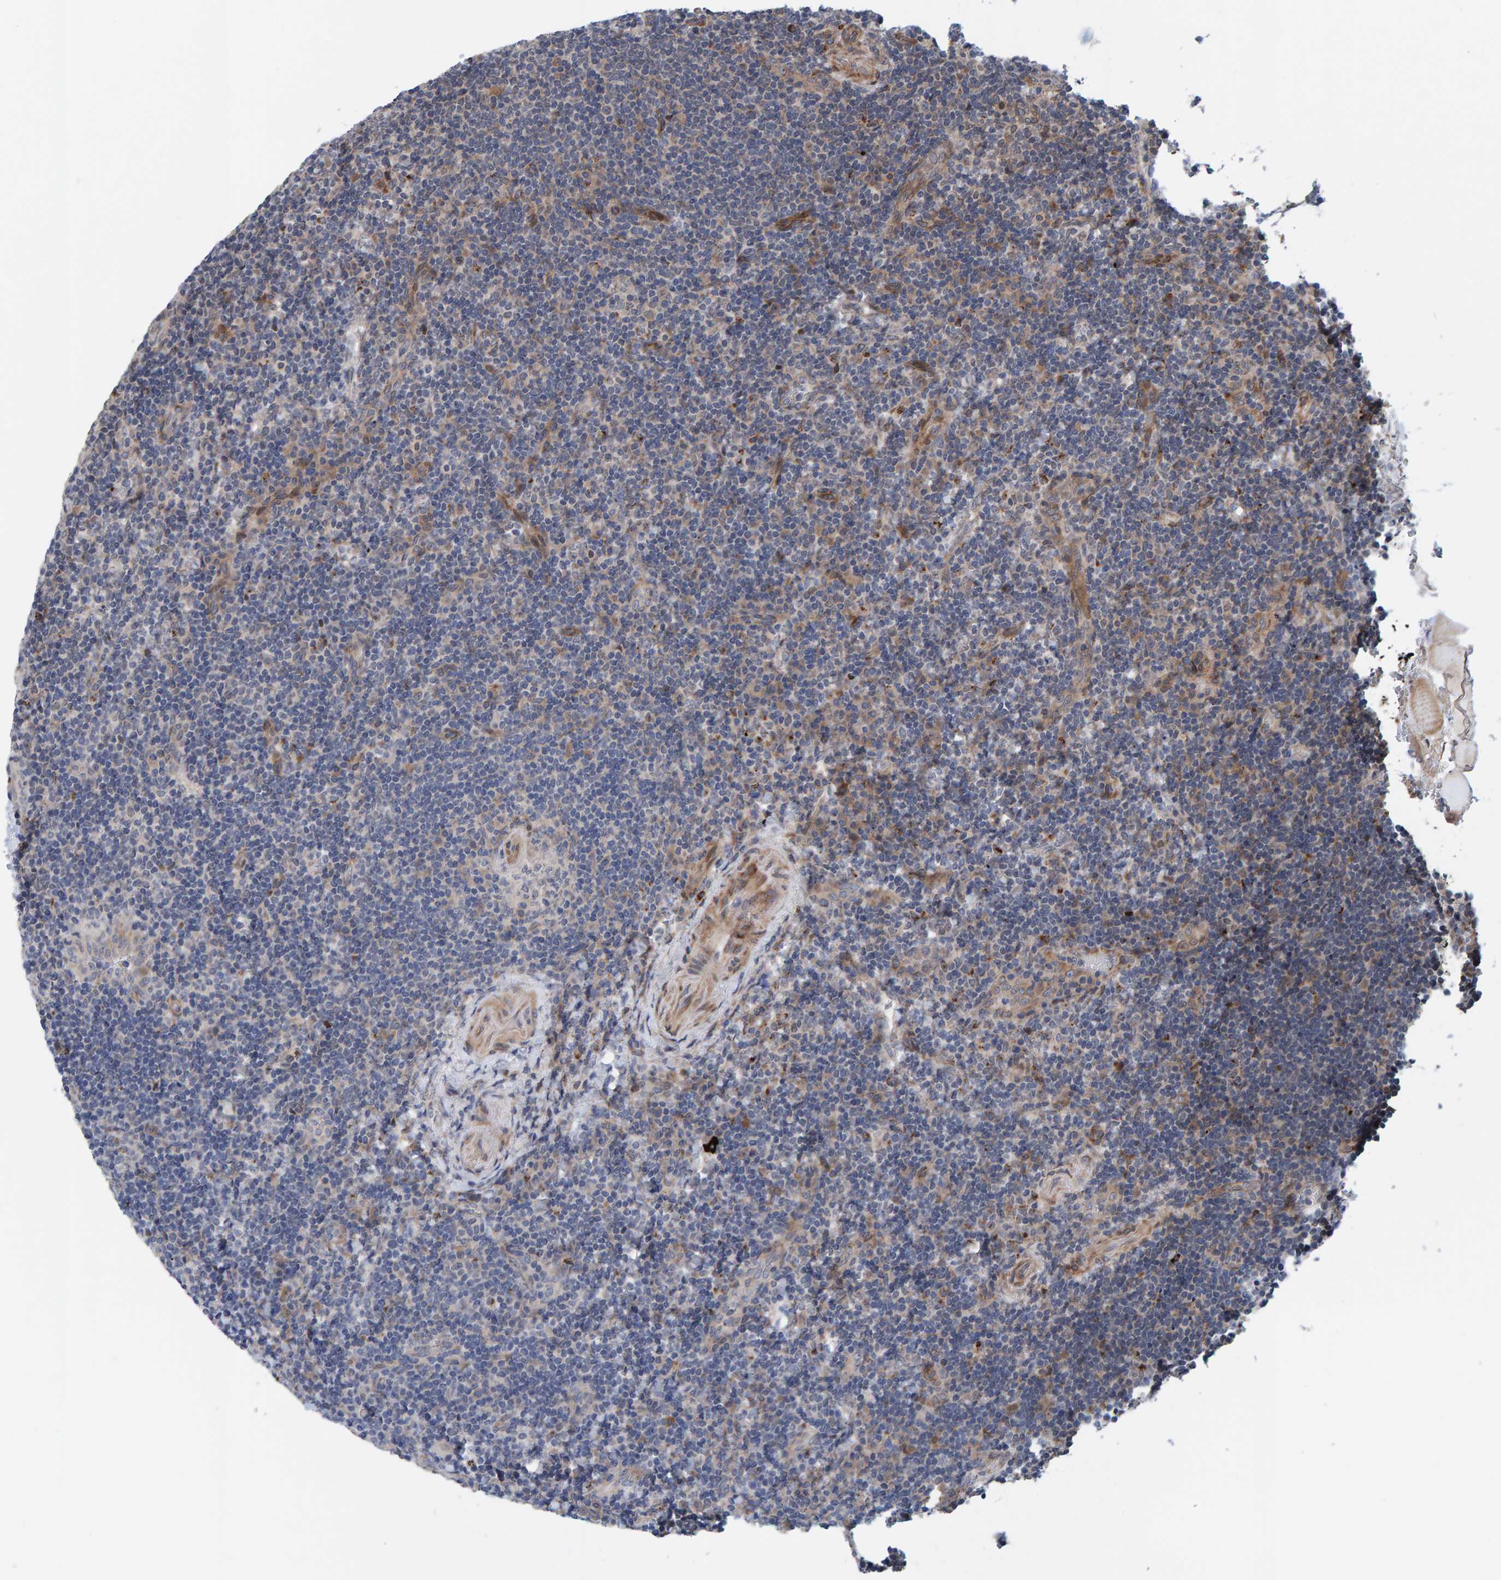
{"staining": {"intensity": "weak", "quantity": "<25%", "location": "cytoplasmic/membranous"}, "tissue": "lymphoma", "cell_type": "Tumor cells", "image_type": "cancer", "snomed": [{"axis": "morphology", "description": "Malignant lymphoma, non-Hodgkin's type, High grade"}, {"axis": "topography", "description": "Tonsil"}], "caption": "Immunohistochemistry (IHC) of high-grade malignant lymphoma, non-Hodgkin's type demonstrates no staining in tumor cells.", "gene": "MFSD6L", "patient": {"sex": "female", "age": 36}}